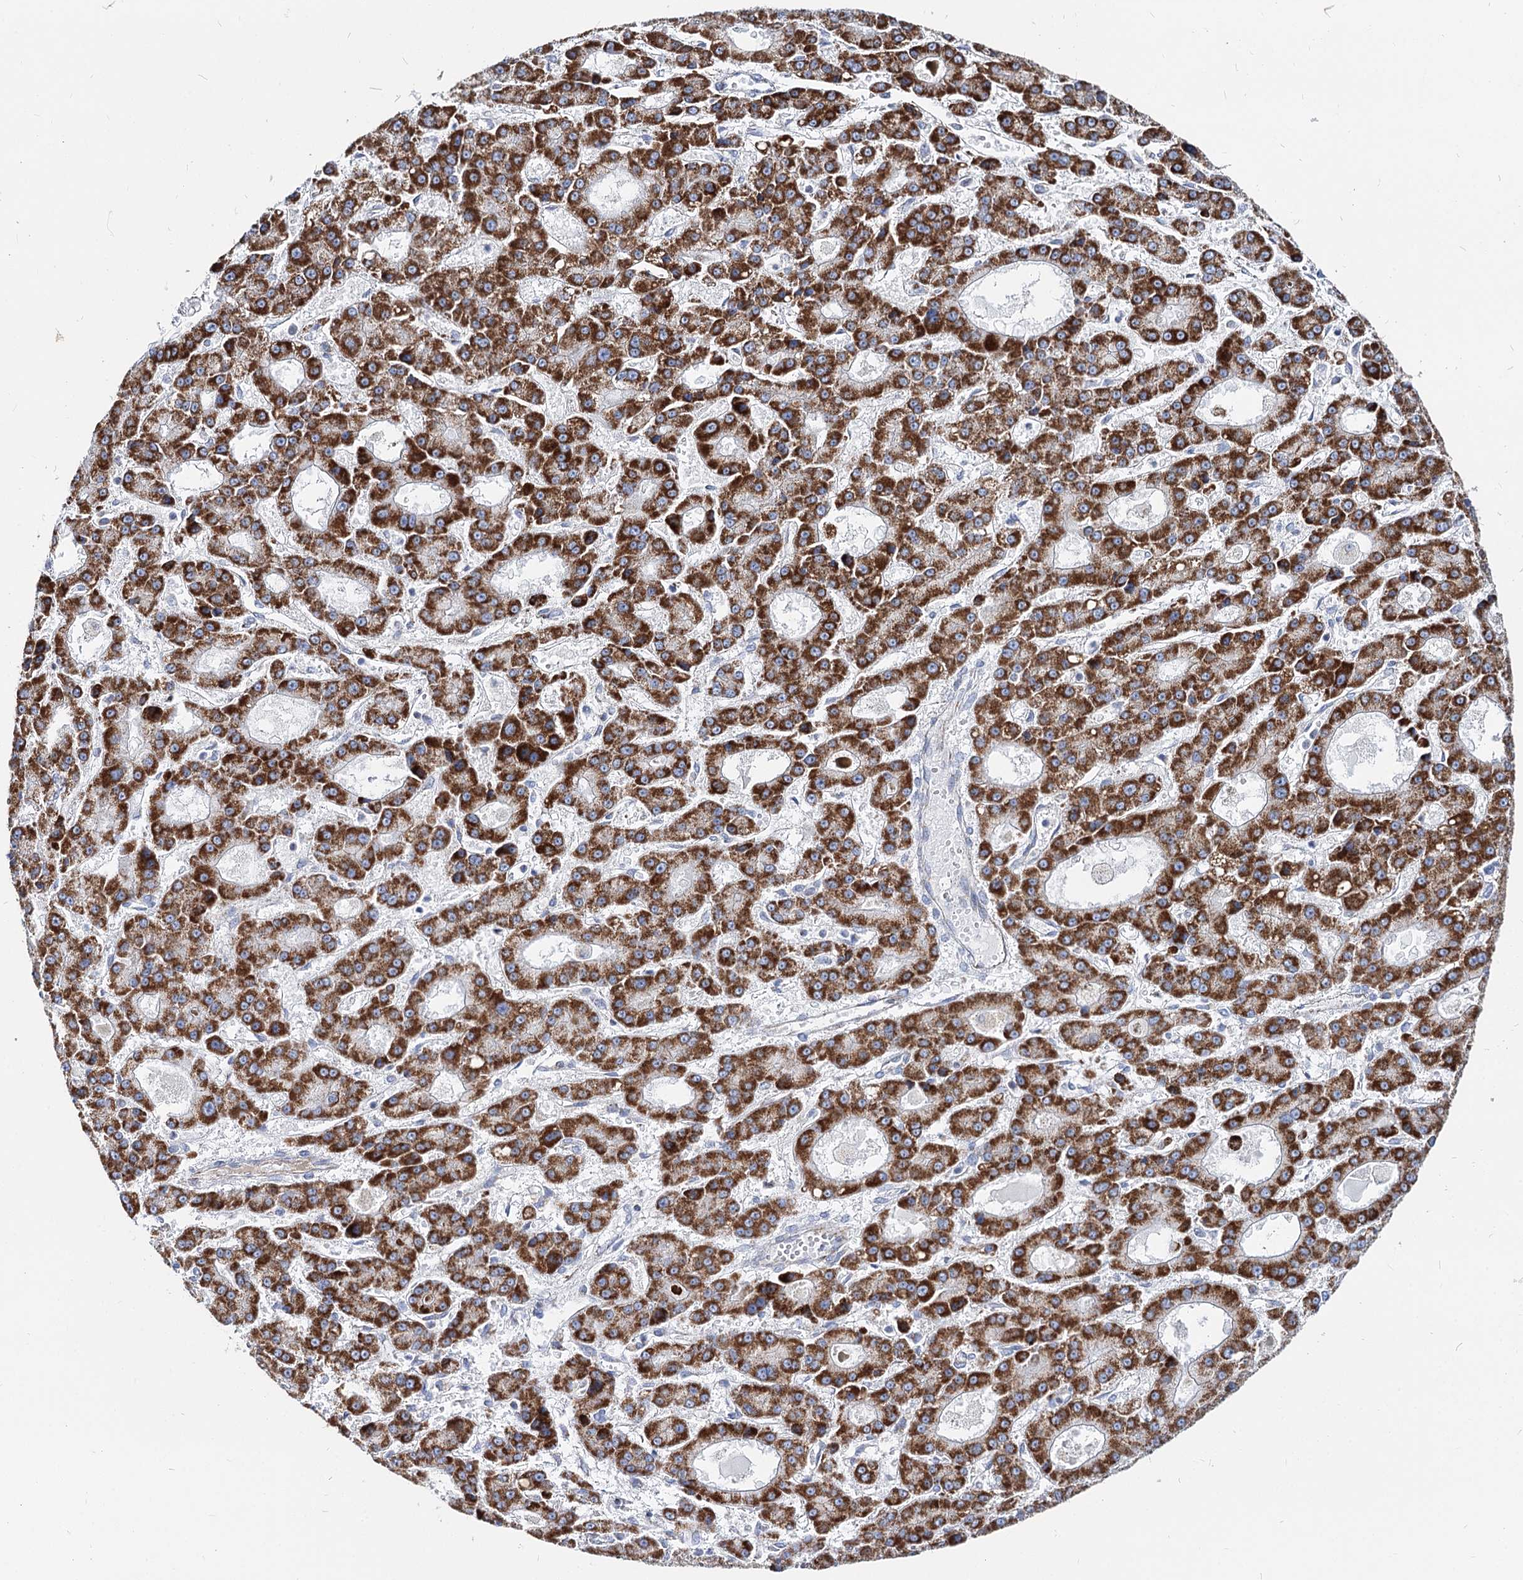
{"staining": {"intensity": "strong", "quantity": ">75%", "location": "cytoplasmic/membranous"}, "tissue": "liver cancer", "cell_type": "Tumor cells", "image_type": "cancer", "snomed": [{"axis": "morphology", "description": "Carcinoma, Hepatocellular, NOS"}, {"axis": "topography", "description": "Liver"}], "caption": "Strong cytoplasmic/membranous protein positivity is identified in approximately >75% of tumor cells in hepatocellular carcinoma (liver).", "gene": "MCCC2", "patient": {"sex": "male", "age": 70}}